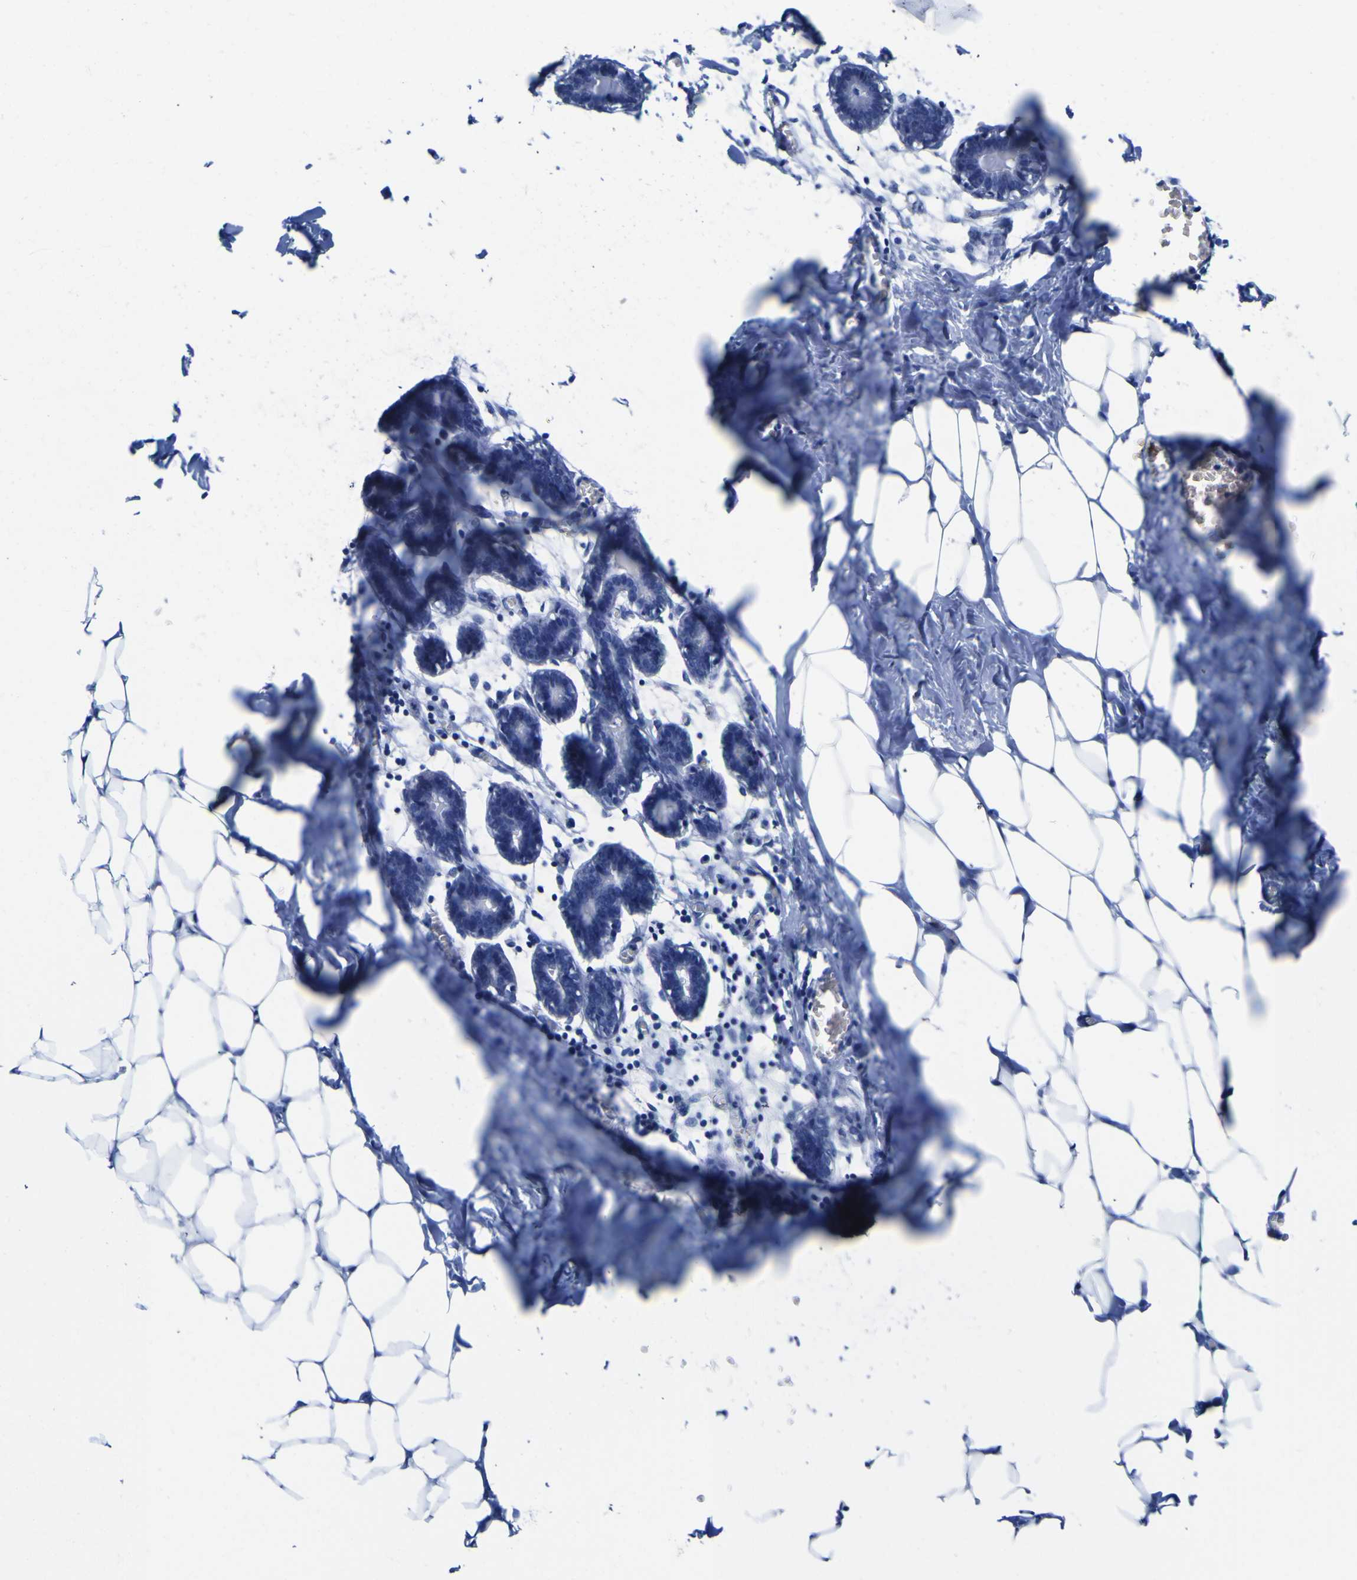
{"staining": {"intensity": "negative", "quantity": "none", "location": "none"}, "tissue": "breast", "cell_type": "Adipocytes", "image_type": "normal", "snomed": [{"axis": "morphology", "description": "Normal tissue, NOS"}, {"axis": "topography", "description": "Breast"}], "caption": "Adipocytes show no significant protein expression in normal breast.", "gene": "GCM1", "patient": {"sex": "female", "age": 27}}